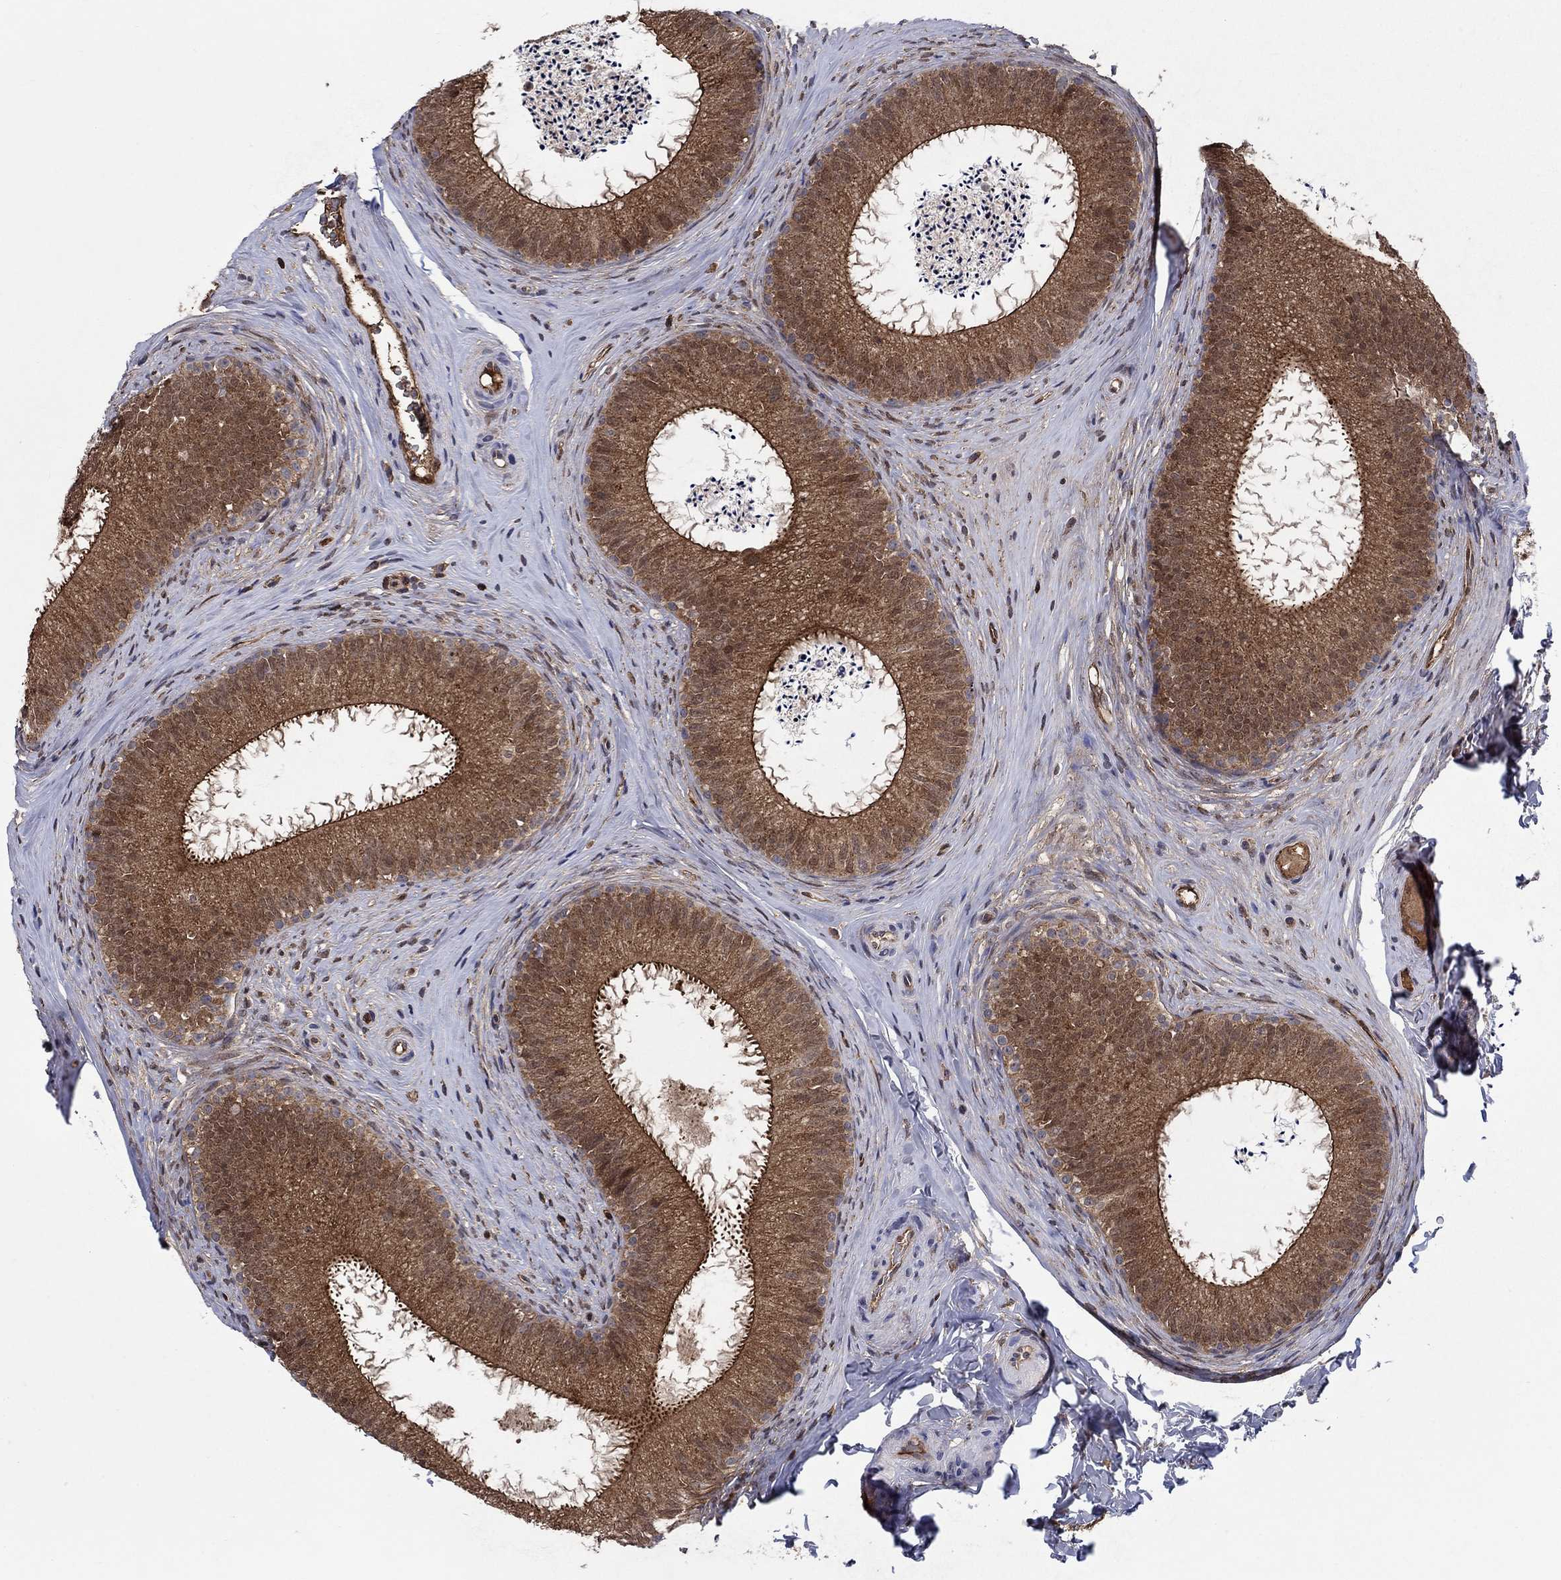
{"staining": {"intensity": "strong", "quantity": "25%-75%", "location": "cytoplasmic/membranous"}, "tissue": "epididymis", "cell_type": "Glandular cells", "image_type": "normal", "snomed": [{"axis": "morphology", "description": "Normal tissue, NOS"}, {"axis": "morphology", "description": "Carcinoma, Embryonal, NOS"}, {"axis": "topography", "description": "Testis"}, {"axis": "topography", "description": "Epididymis"}], "caption": "Glandular cells demonstrate high levels of strong cytoplasmic/membranous expression in approximately 25%-75% of cells in unremarkable epididymis.", "gene": "AGFG2", "patient": {"sex": "male", "age": 24}}